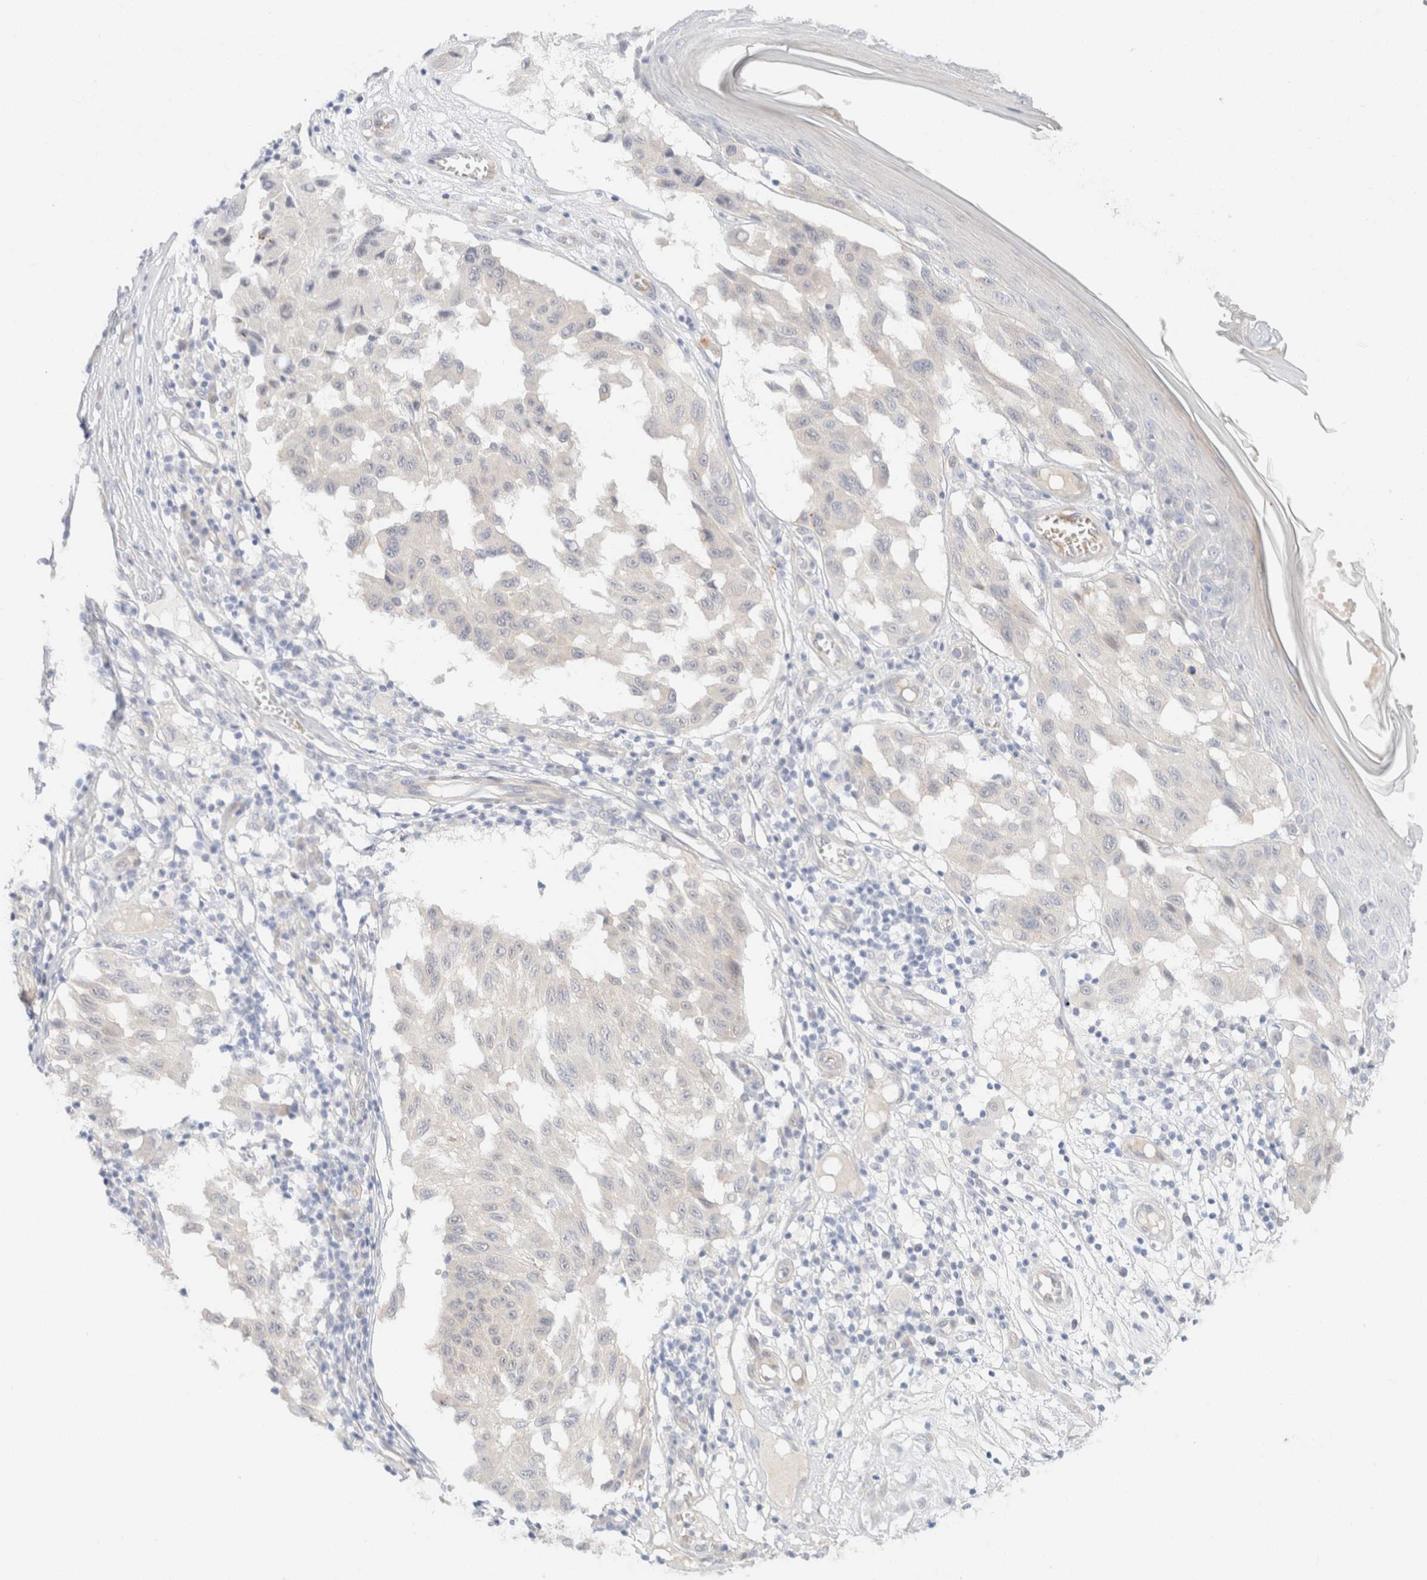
{"staining": {"intensity": "negative", "quantity": "none", "location": "none"}, "tissue": "melanoma", "cell_type": "Tumor cells", "image_type": "cancer", "snomed": [{"axis": "morphology", "description": "Malignant melanoma, NOS"}, {"axis": "topography", "description": "Skin"}], "caption": "Tumor cells are negative for protein expression in human melanoma. Nuclei are stained in blue.", "gene": "CSNK1E", "patient": {"sex": "male", "age": 30}}